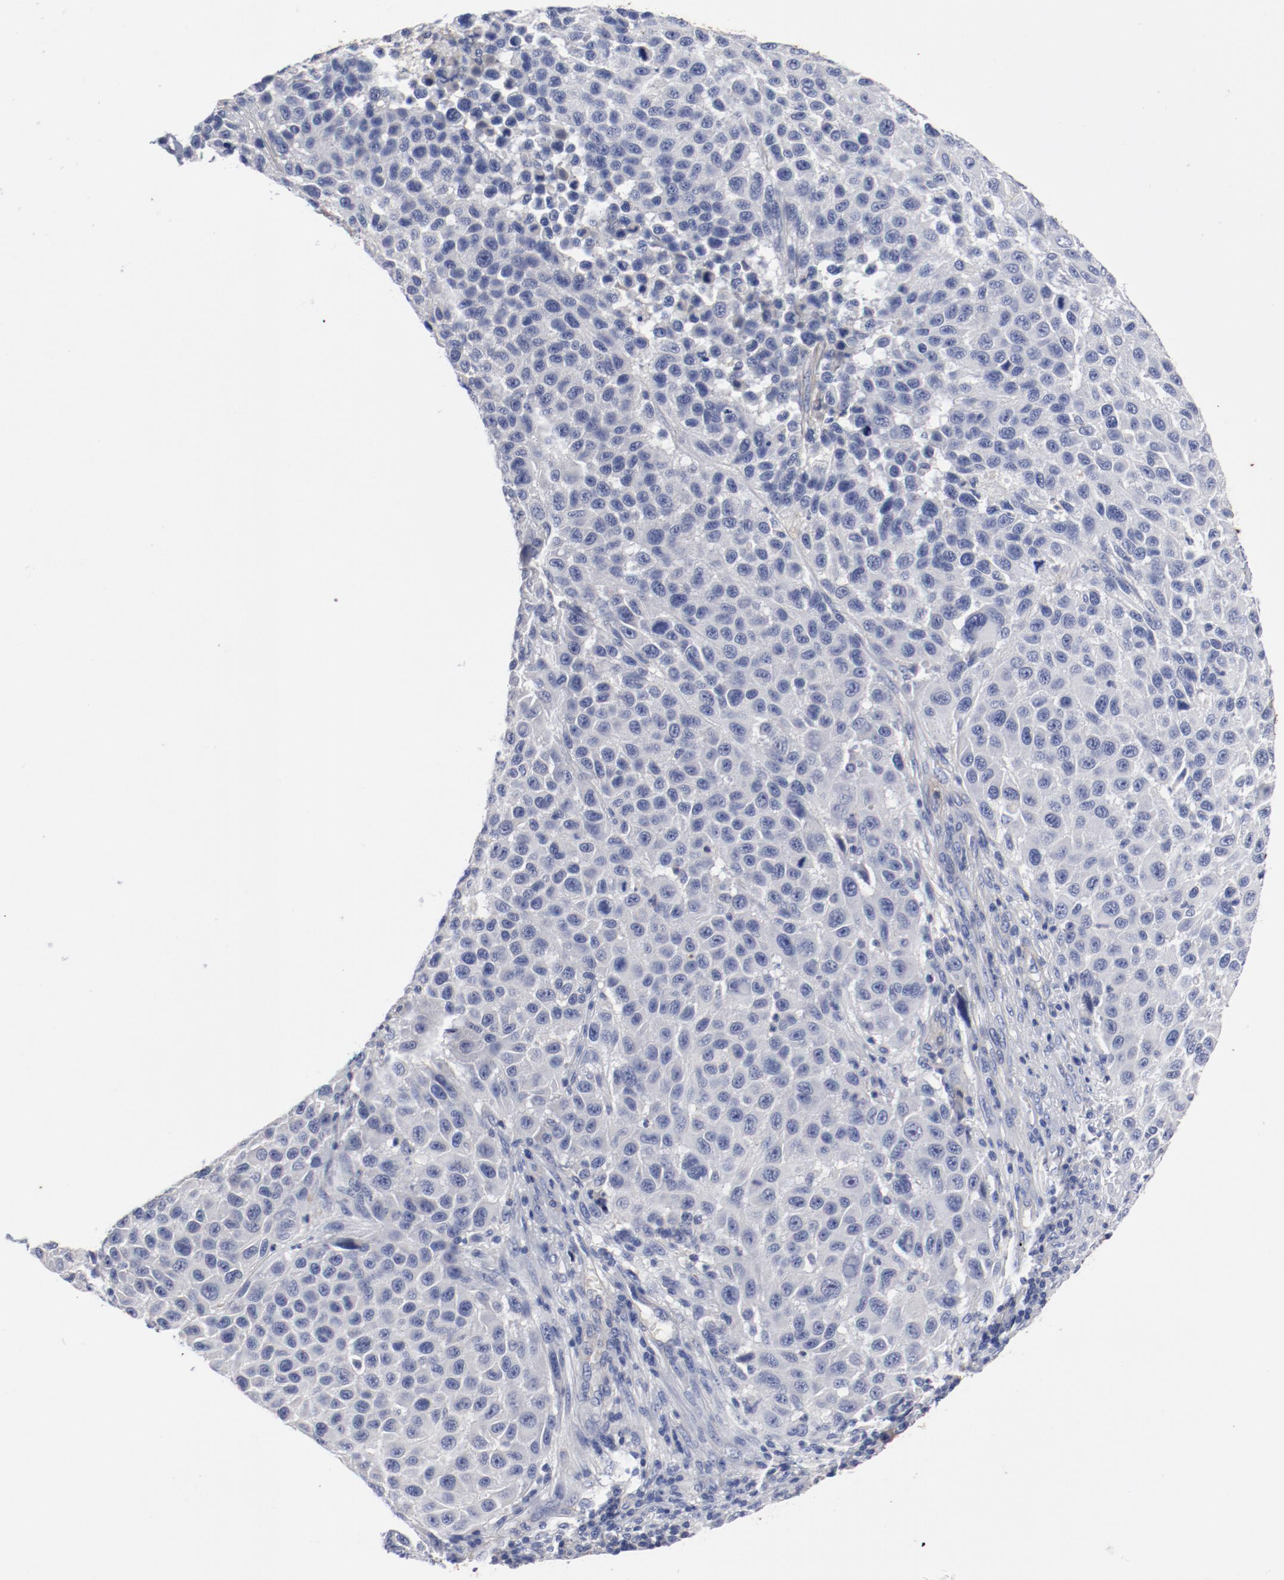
{"staining": {"intensity": "negative", "quantity": "none", "location": "none"}, "tissue": "melanoma", "cell_type": "Tumor cells", "image_type": "cancer", "snomed": [{"axis": "morphology", "description": "Malignant melanoma, Metastatic site"}, {"axis": "topography", "description": "Lymph node"}], "caption": "A histopathology image of melanoma stained for a protein reveals no brown staining in tumor cells. (DAB (3,3'-diaminobenzidine) immunohistochemistry (IHC) with hematoxylin counter stain).", "gene": "TSPAN6", "patient": {"sex": "male", "age": 61}}